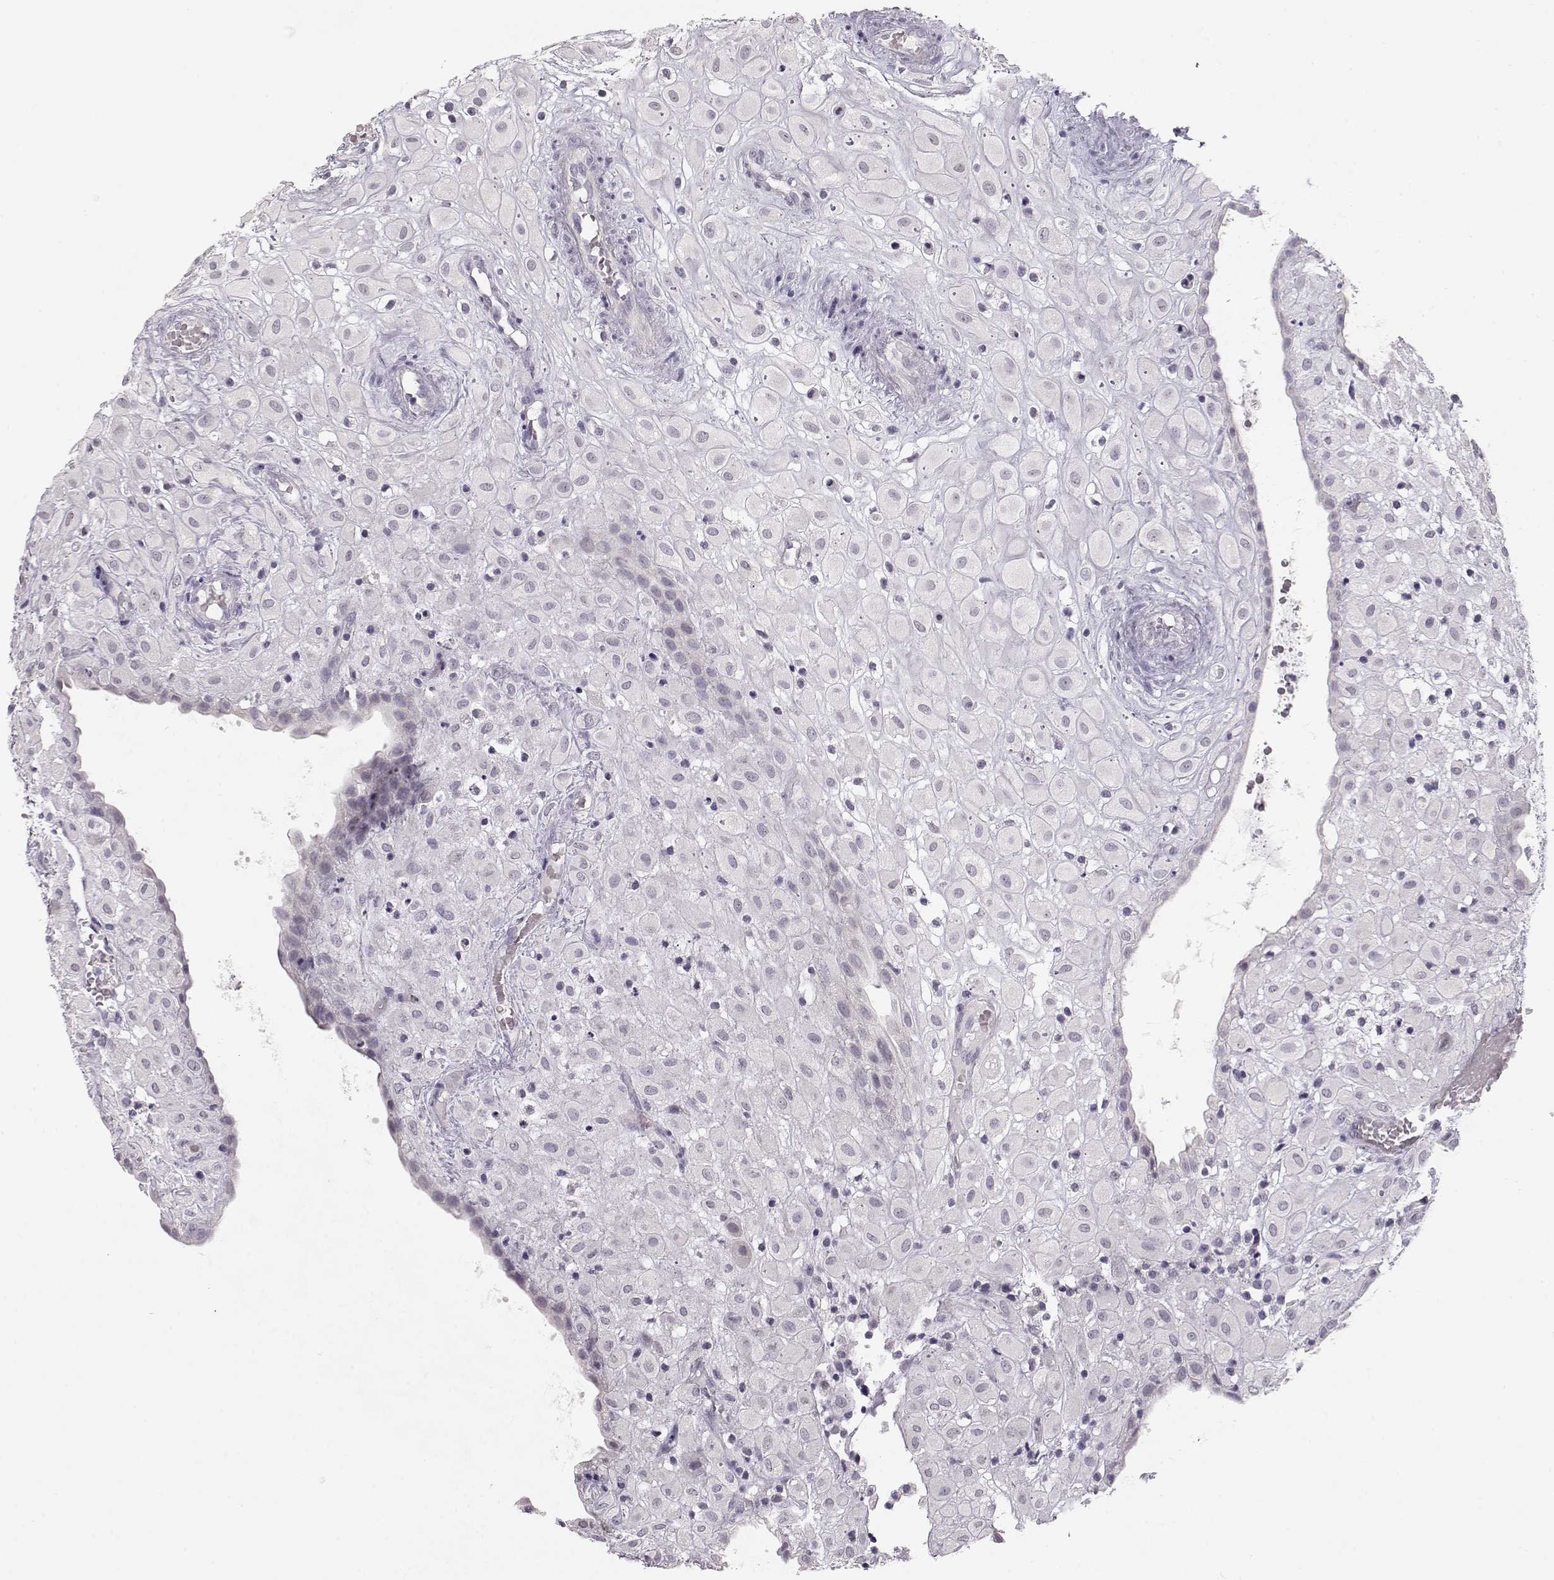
{"staining": {"intensity": "negative", "quantity": "none", "location": "none"}, "tissue": "placenta", "cell_type": "Decidual cells", "image_type": "normal", "snomed": [{"axis": "morphology", "description": "Normal tissue, NOS"}, {"axis": "topography", "description": "Placenta"}], "caption": "This is a histopathology image of IHC staining of normal placenta, which shows no staining in decidual cells.", "gene": "FAM205A", "patient": {"sex": "female", "age": 24}}